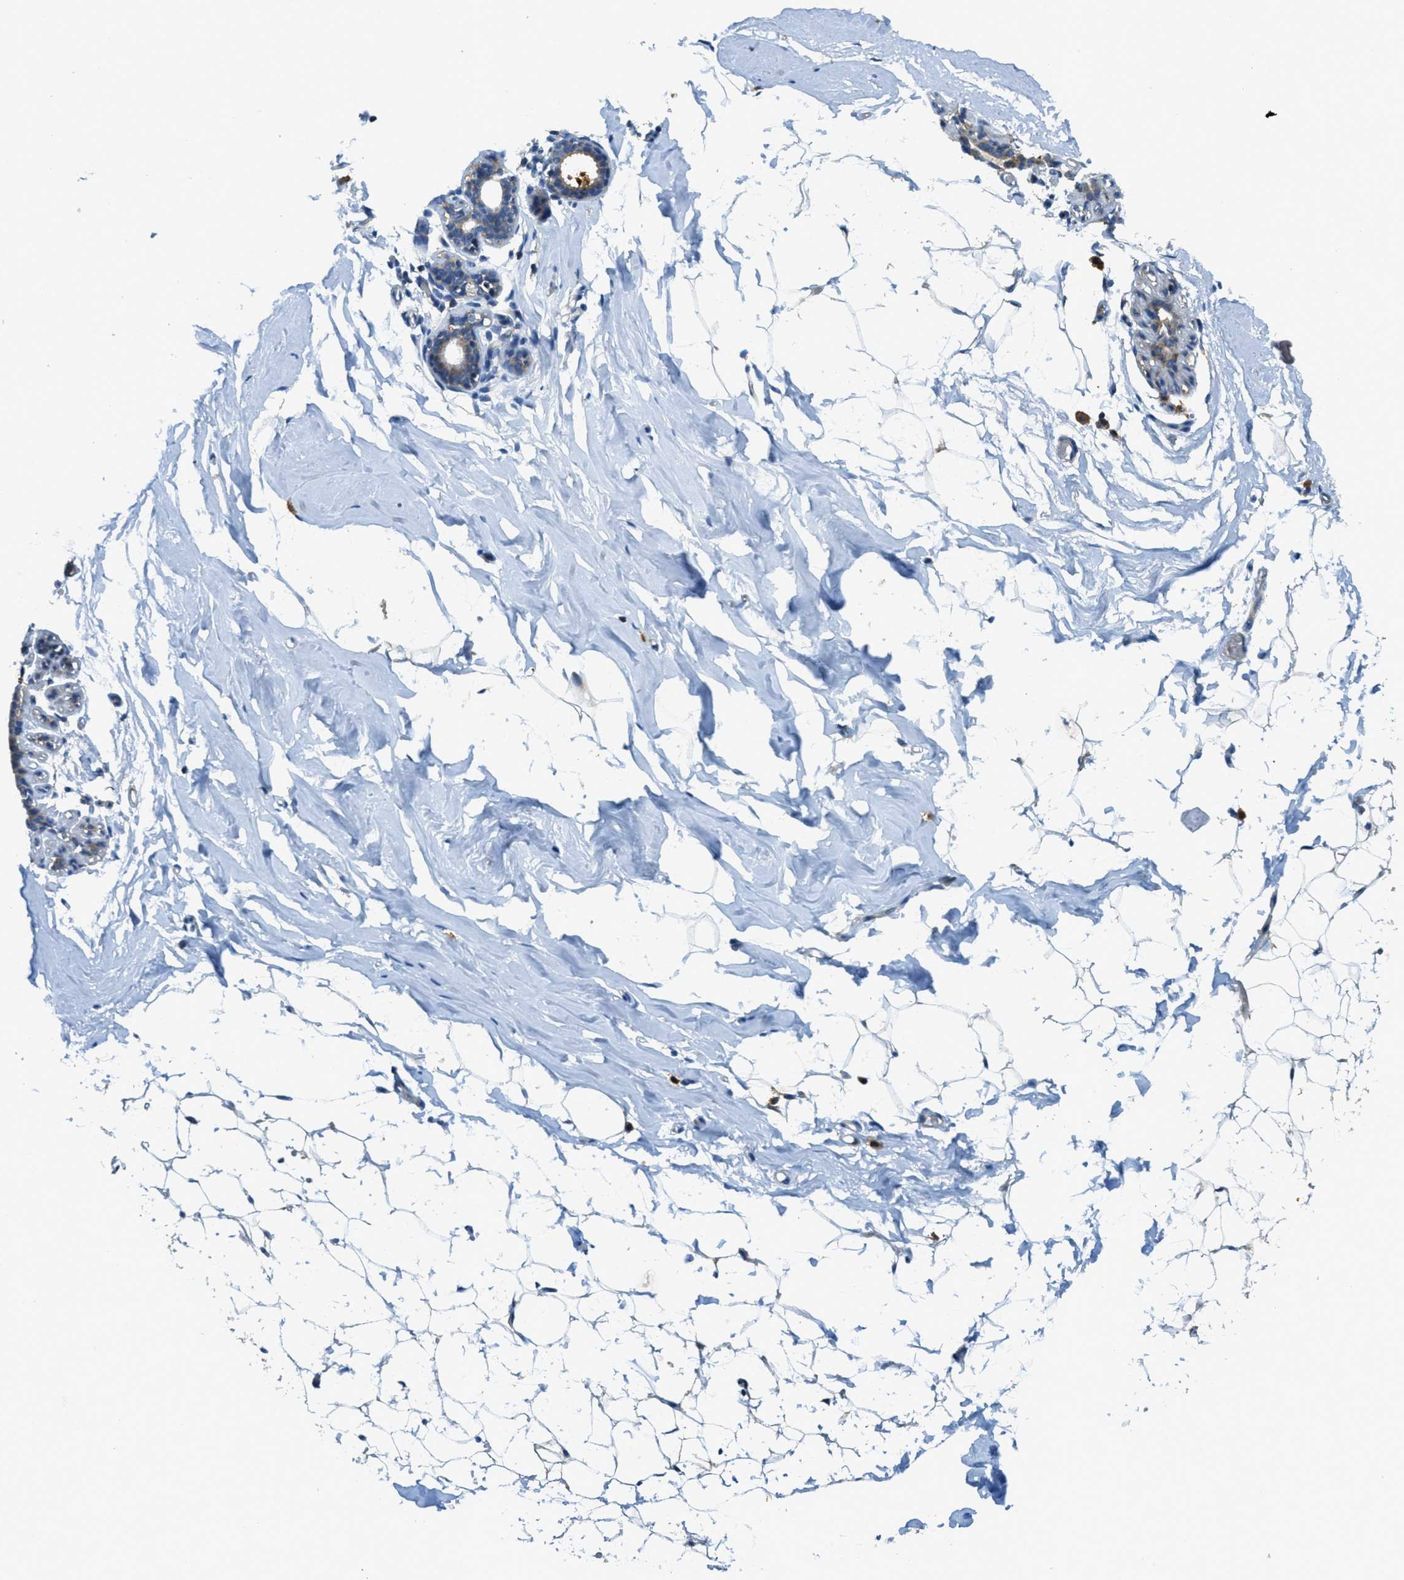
{"staining": {"intensity": "weak", "quantity": "25%-75%", "location": "cytoplasmic/membranous"}, "tissue": "adipose tissue", "cell_type": "Adipocytes", "image_type": "normal", "snomed": [{"axis": "morphology", "description": "Normal tissue, NOS"}, {"axis": "topography", "description": "Breast"}, {"axis": "topography", "description": "Soft tissue"}], "caption": "Approximately 25%-75% of adipocytes in benign adipose tissue exhibit weak cytoplasmic/membranous protein expression as visualized by brown immunohistochemical staining.", "gene": "RFFL", "patient": {"sex": "female", "age": 75}}